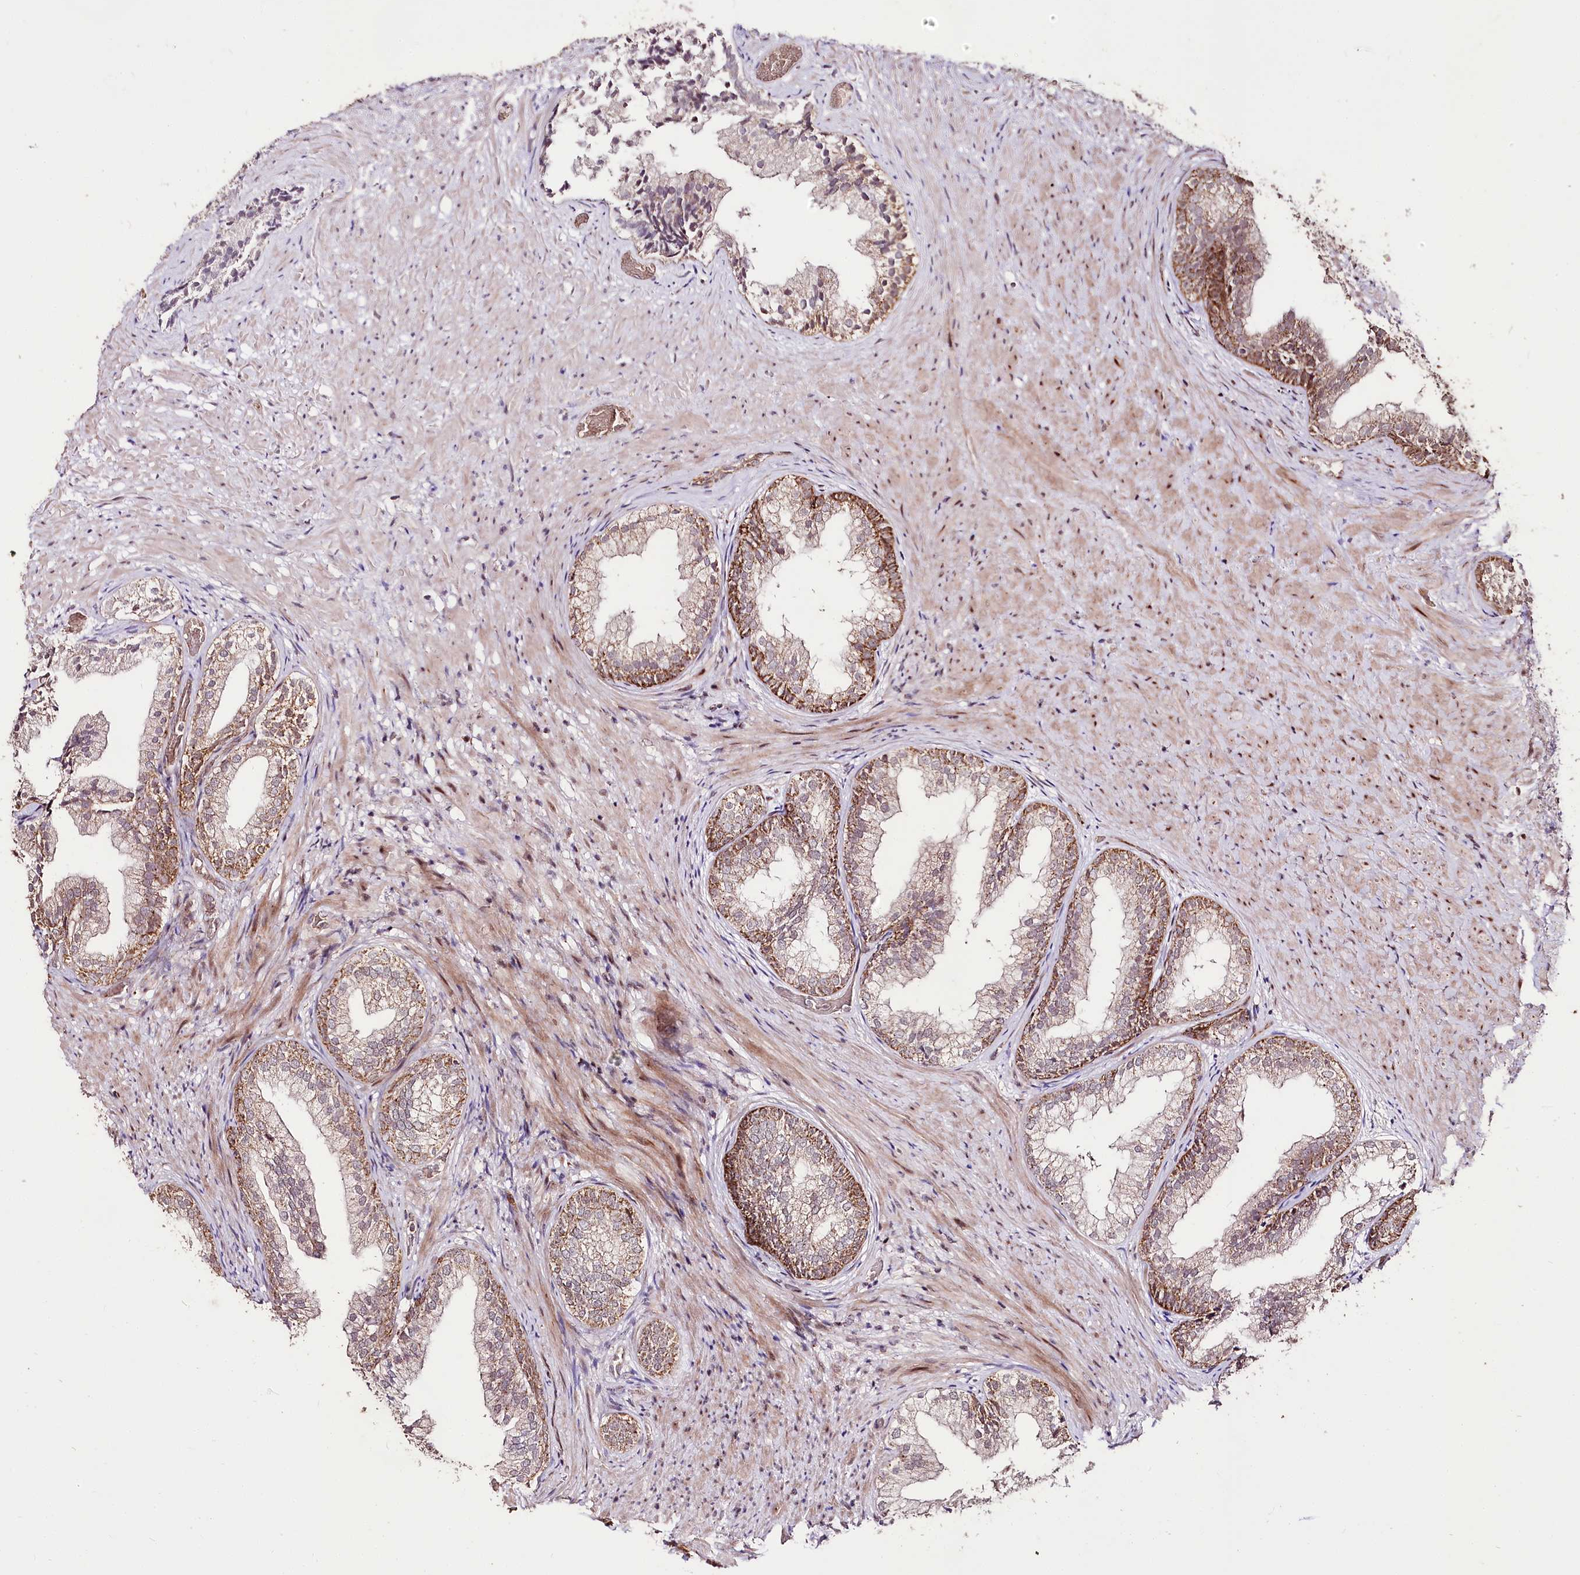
{"staining": {"intensity": "moderate", "quantity": "25%-75%", "location": "cytoplasmic/membranous"}, "tissue": "prostate", "cell_type": "Glandular cells", "image_type": "normal", "snomed": [{"axis": "morphology", "description": "Normal tissue, NOS"}, {"axis": "topography", "description": "Prostate"}], "caption": "Moderate cytoplasmic/membranous protein expression is present in about 25%-75% of glandular cells in prostate.", "gene": "CARD19", "patient": {"sex": "male", "age": 76}}